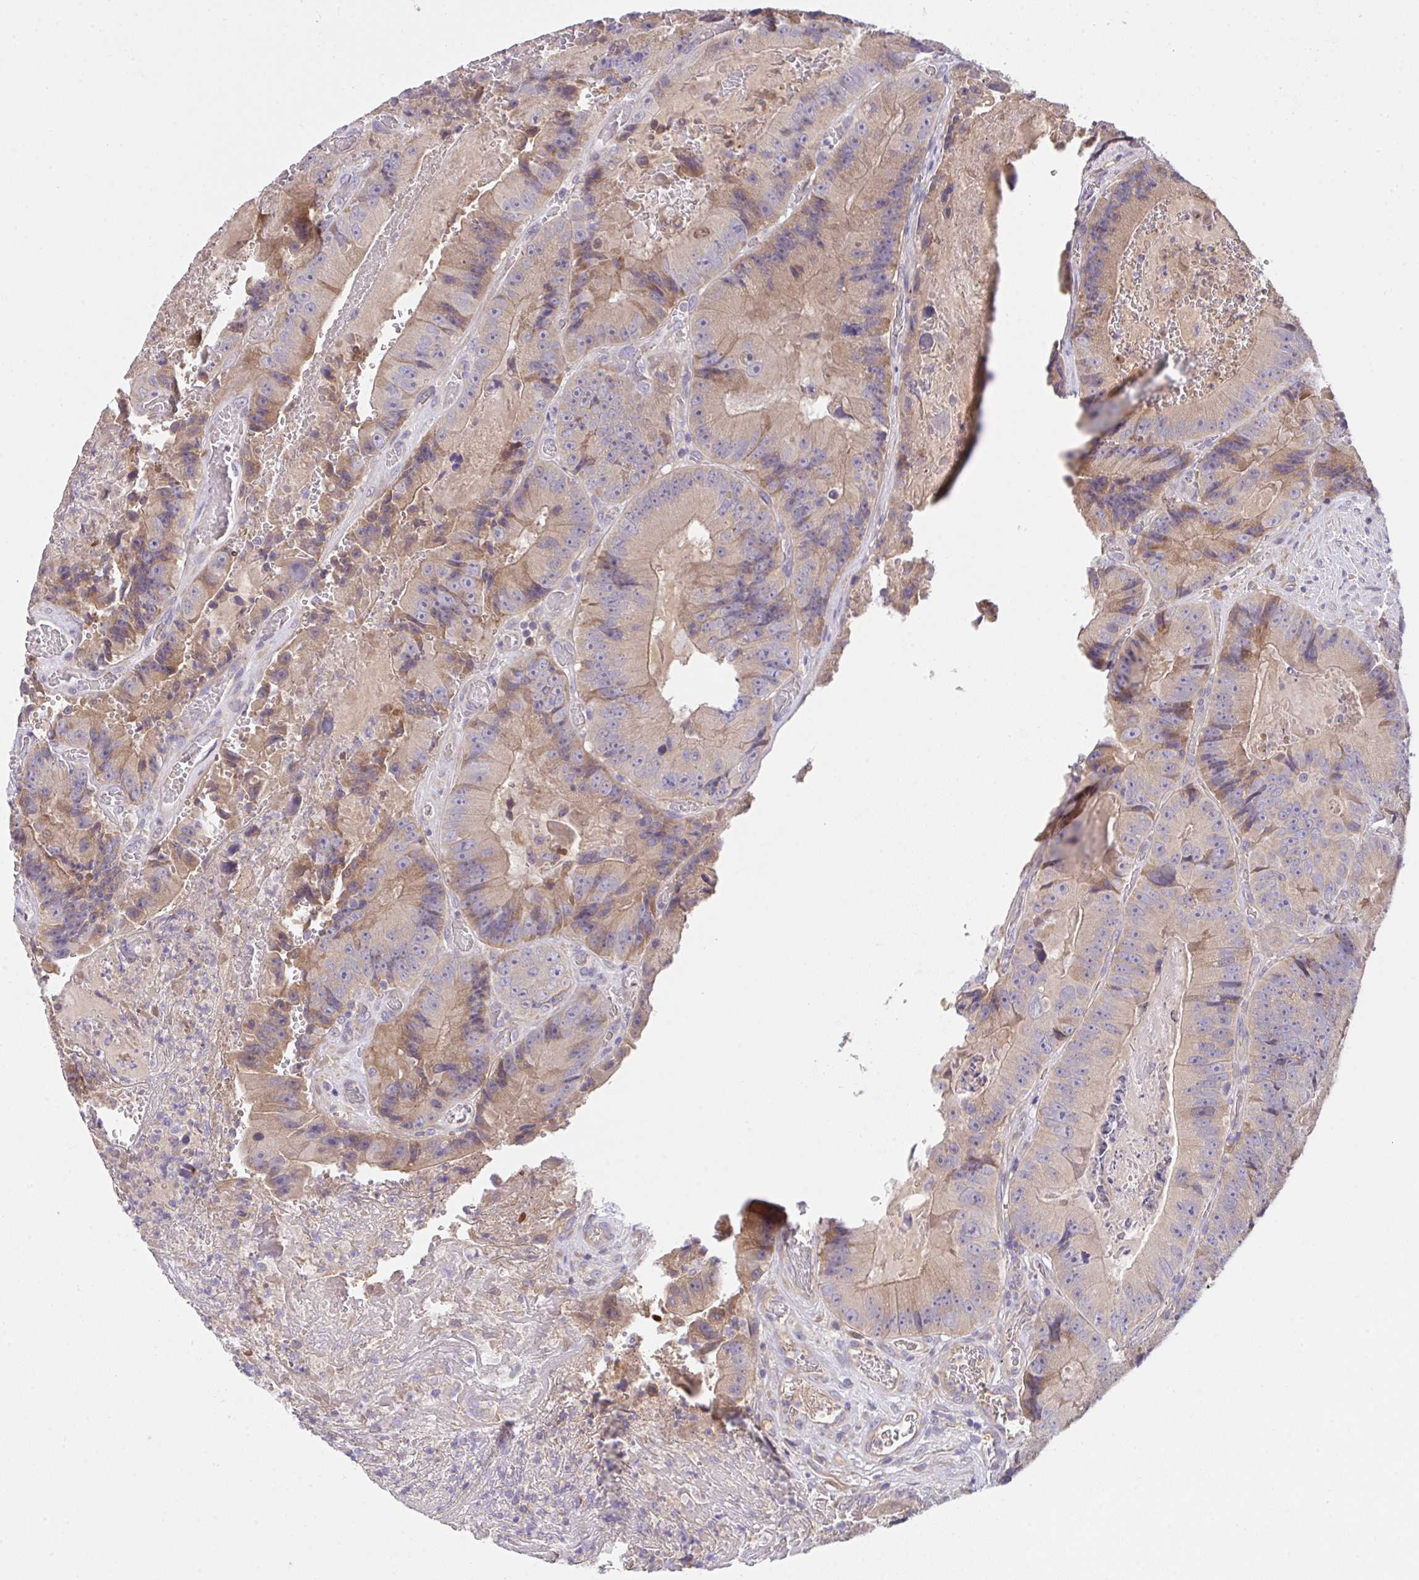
{"staining": {"intensity": "weak", "quantity": "25%-75%", "location": "cytoplasmic/membranous"}, "tissue": "colorectal cancer", "cell_type": "Tumor cells", "image_type": "cancer", "snomed": [{"axis": "morphology", "description": "Adenocarcinoma, NOS"}, {"axis": "topography", "description": "Colon"}], "caption": "Immunohistochemistry of human colorectal cancer shows low levels of weak cytoplasmic/membranous expression in approximately 25%-75% of tumor cells. (Brightfield microscopy of DAB IHC at high magnification).", "gene": "ZNF581", "patient": {"sex": "female", "age": 86}}